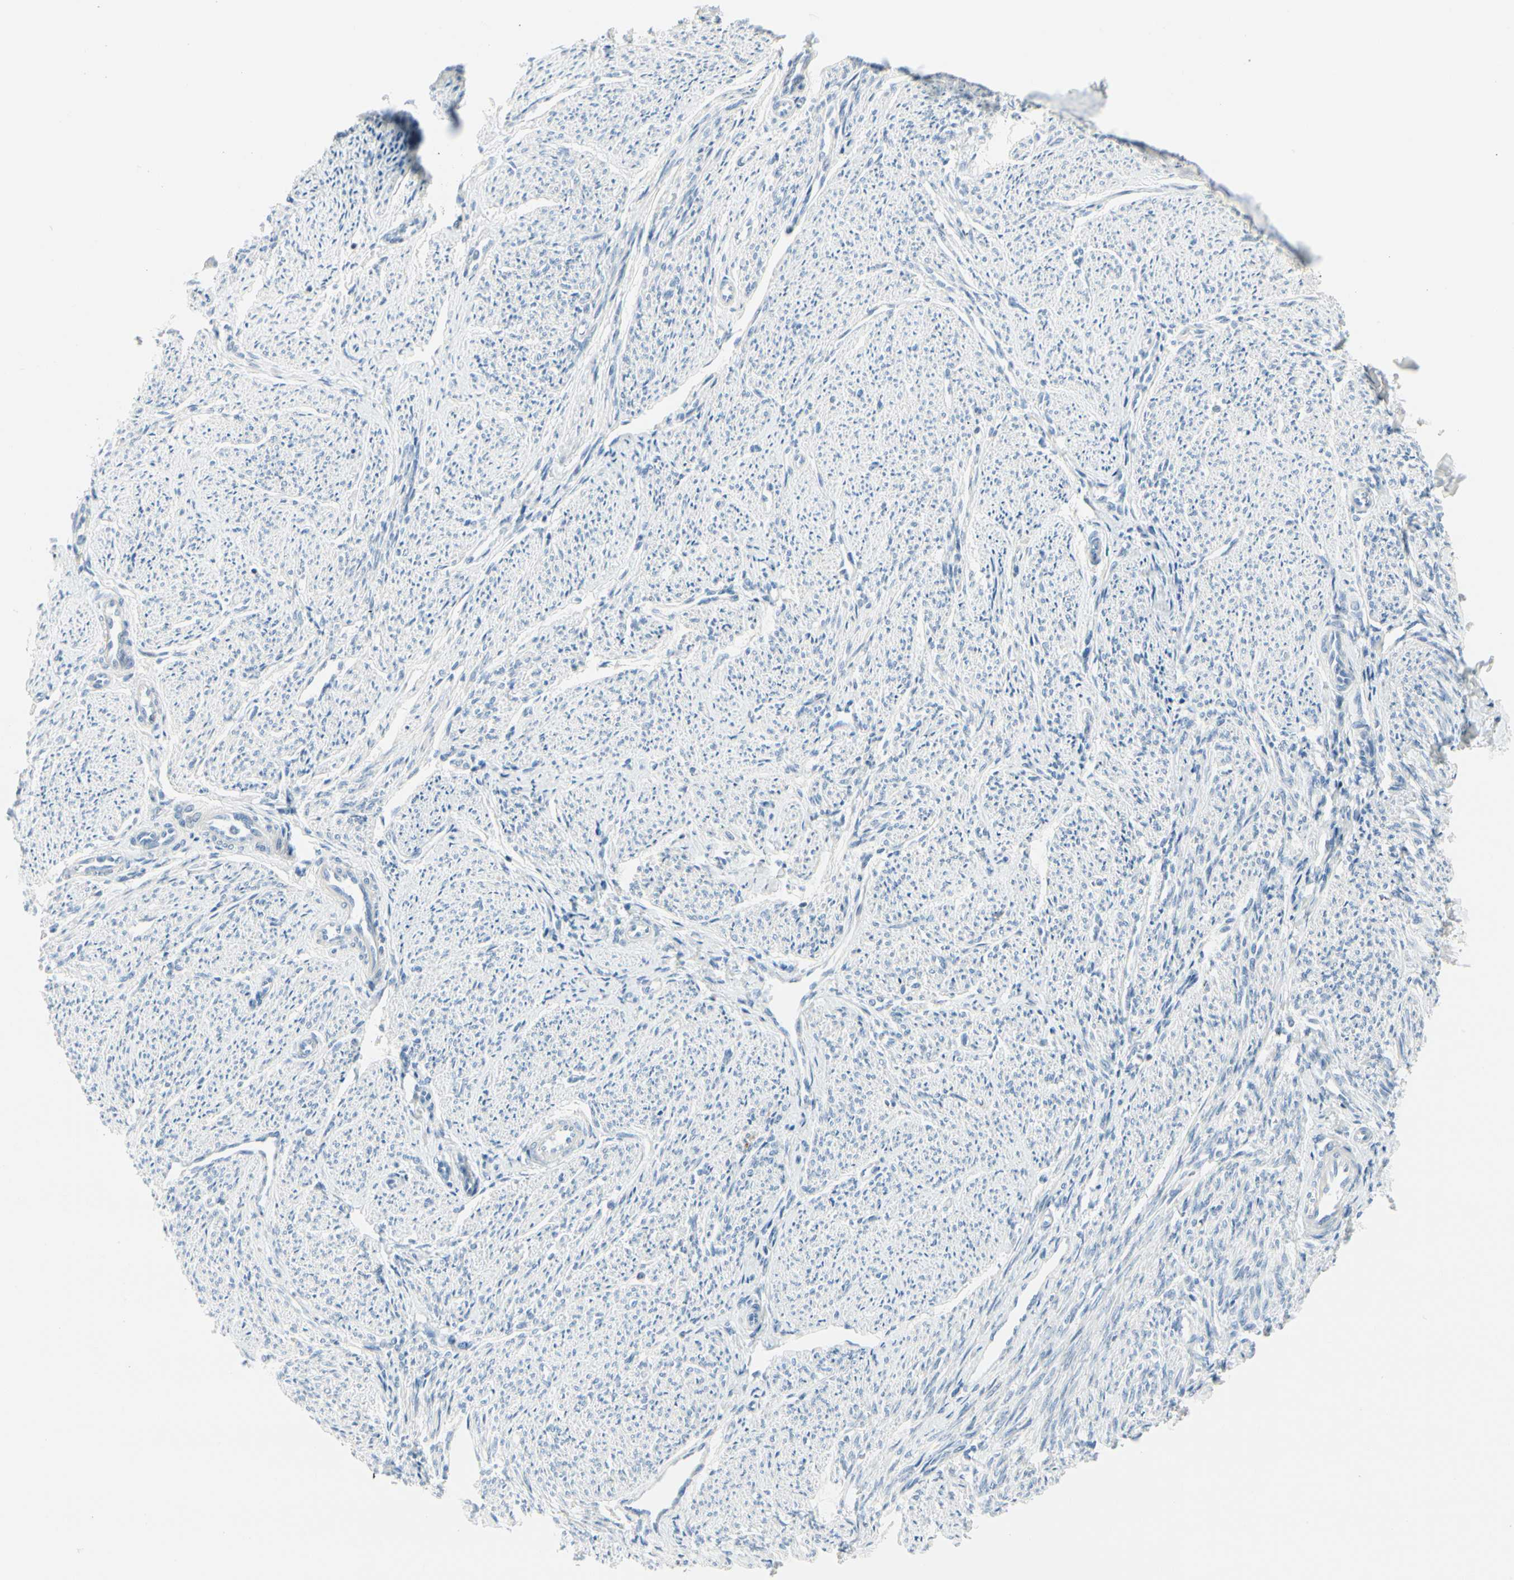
{"staining": {"intensity": "negative", "quantity": "none", "location": "none"}, "tissue": "smooth muscle", "cell_type": "Smooth muscle cells", "image_type": "normal", "snomed": [{"axis": "morphology", "description": "Normal tissue, NOS"}, {"axis": "topography", "description": "Smooth muscle"}], "caption": "IHC photomicrograph of unremarkable smooth muscle: smooth muscle stained with DAB (3,3'-diaminobenzidine) displays no significant protein positivity in smooth muscle cells. (DAB immunohistochemistry (IHC) visualized using brightfield microscopy, high magnification).", "gene": "TRAF1", "patient": {"sex": "female", "age": 65}}